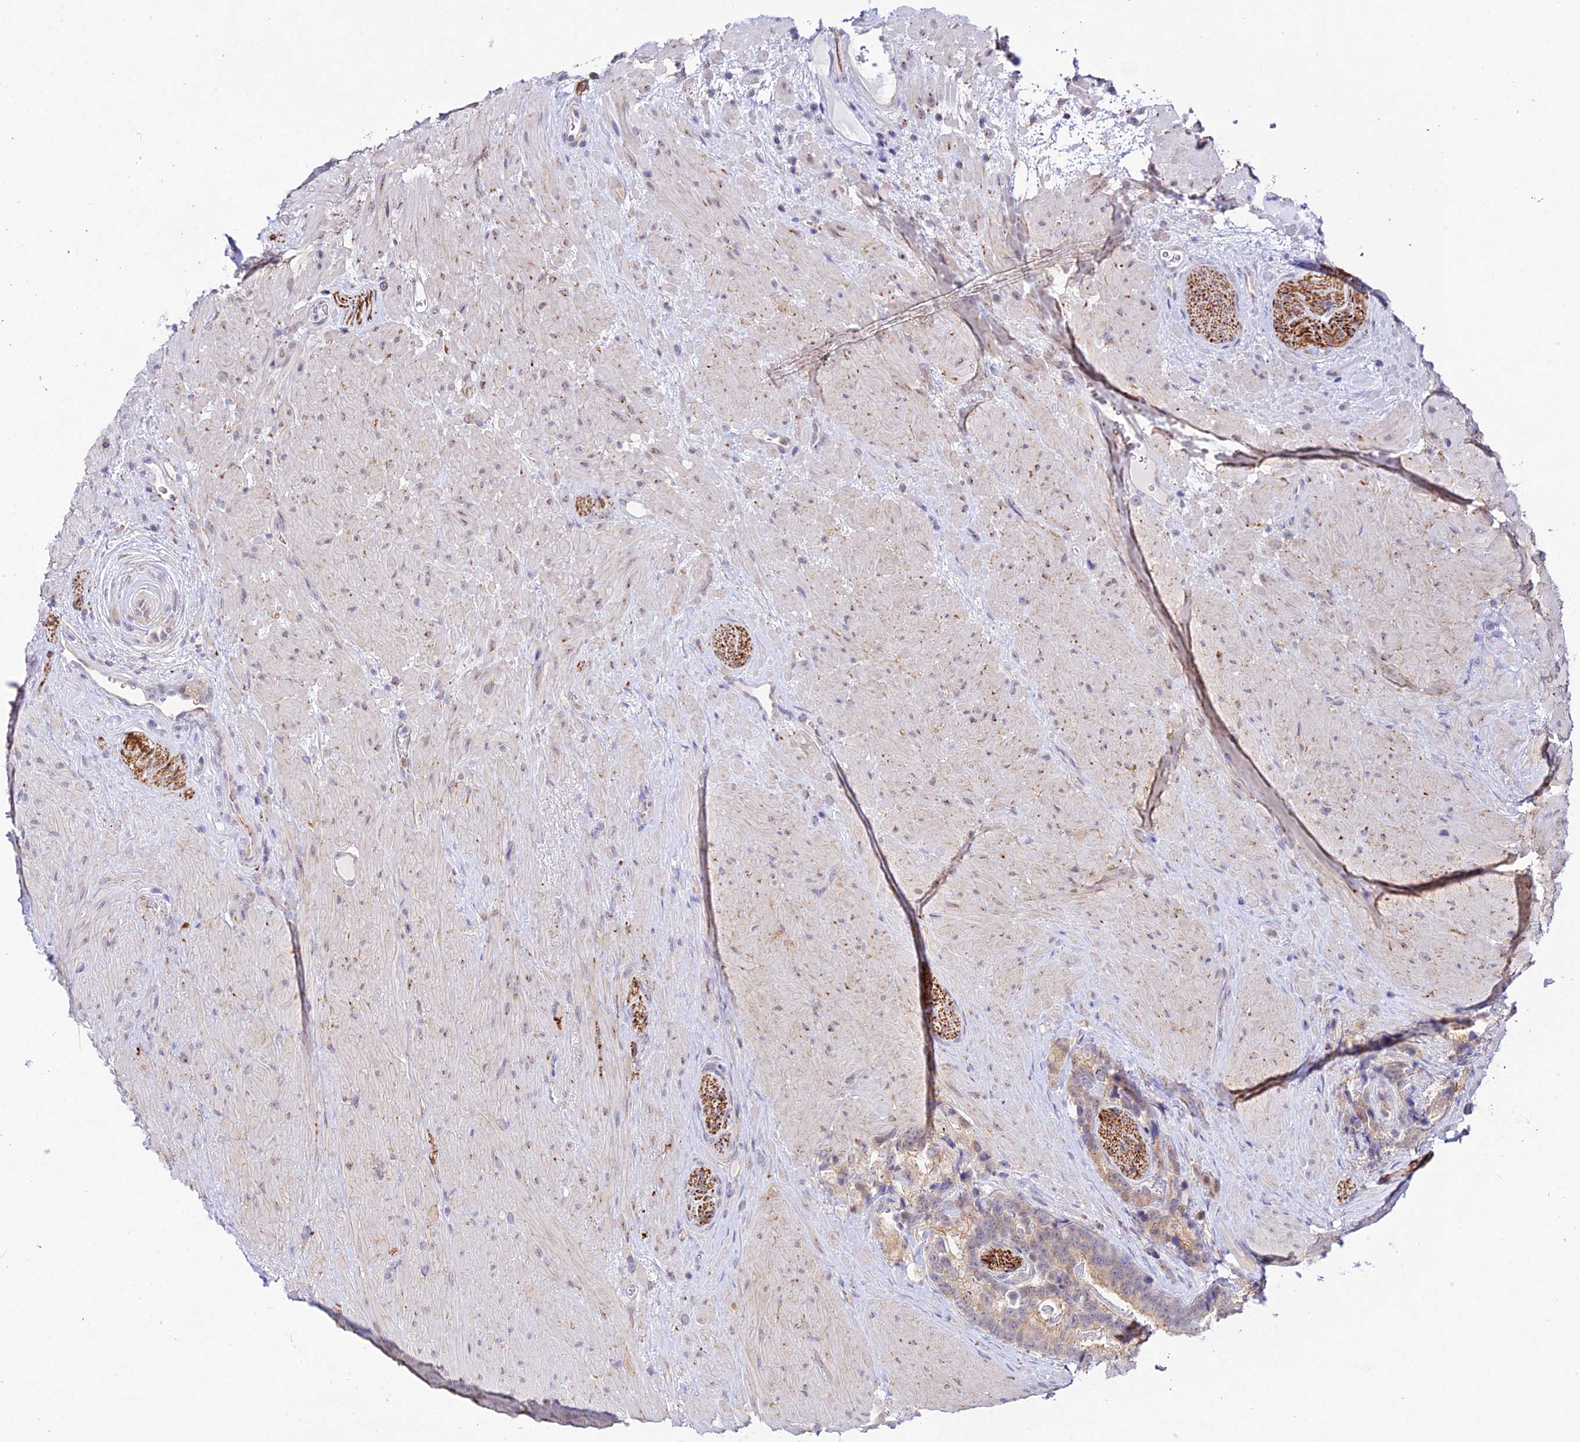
{"staining": {"intensity": "weak", "quantity": "25%-75%", "location": "cytoplasmic/membranous"}, "tissue": "prostate cancer", "cell_type": "Tumor cells", "image_type": "cancer", "snomed": [{"axis": "morphology", "description": "Adenocarcinoma, High grade"}, {"axis": "topography", "description": "Prostate"}], "caption": "Immunohistochemical staining of human adenocarcinoma (high-grade) (prostate) displays low levels of weak cytoplasmic/membranous positivity in approximately 25%-75% of tumor cells.", "gene": "ATG16L2", "patient": {"sex": "male", "age": 74}}